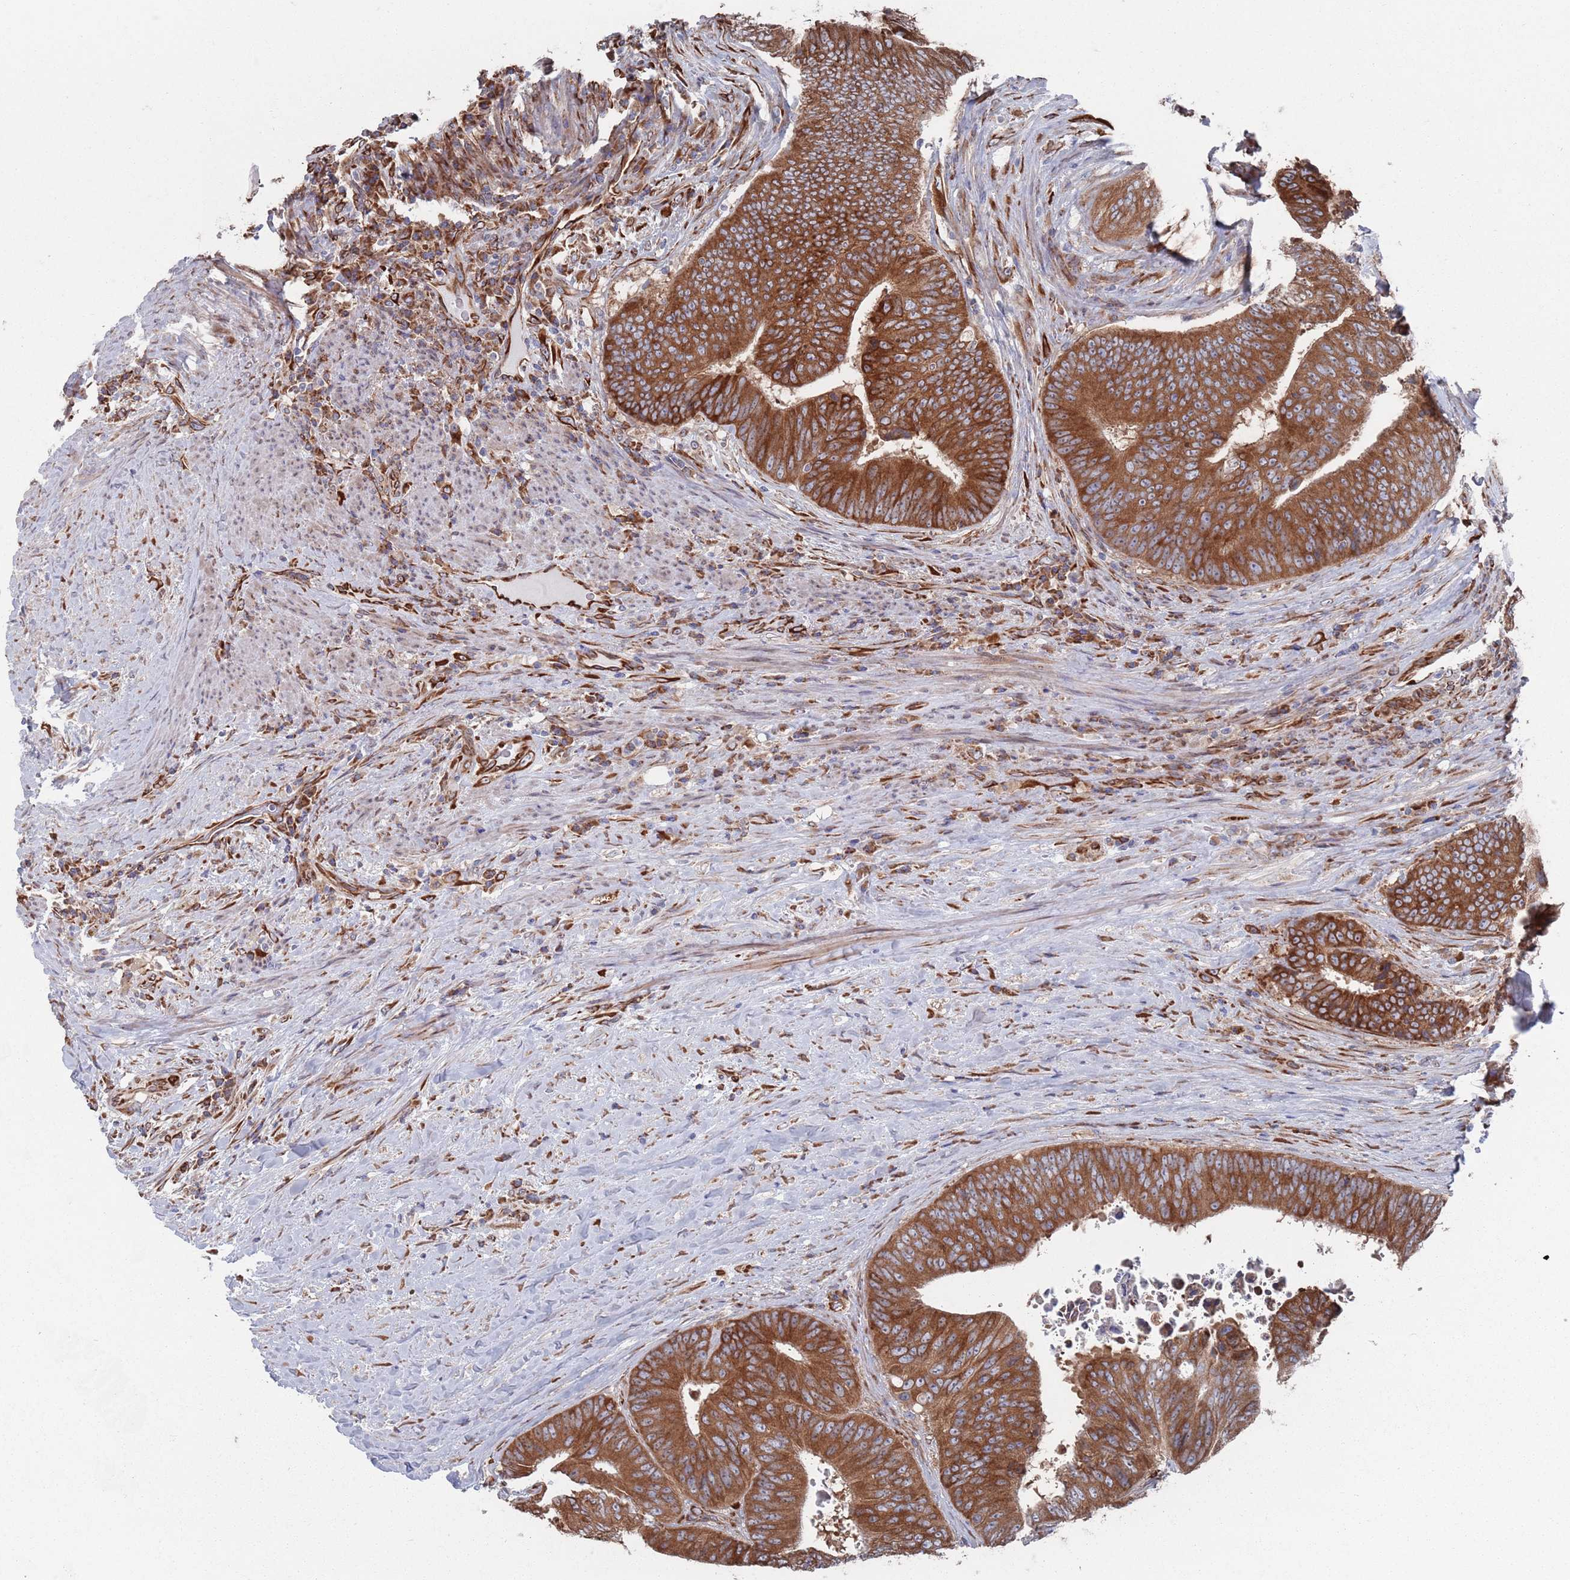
{"staining": {"intensity": "strong", "quantity": ">75%", "location": "cytoplasmic/membranous"}, "tissue": "colorectal cancer", "cell_type": "Tumor cells", "image_type": "cancer", "snomed": [{"axis": "morphology", "description": "Adenocarcinoma, NOS"}, {"axis": "topography", "description": "Rectum"}], "caption": "This micrograph displays immunohistochemistry (IHC) staining of colorectal cancer, with high strong cytoplasmic/membranous staining in about >75% of tumor cells.", "gene": "CCDC106", "patient": {"sex": "male", "age": 72}}